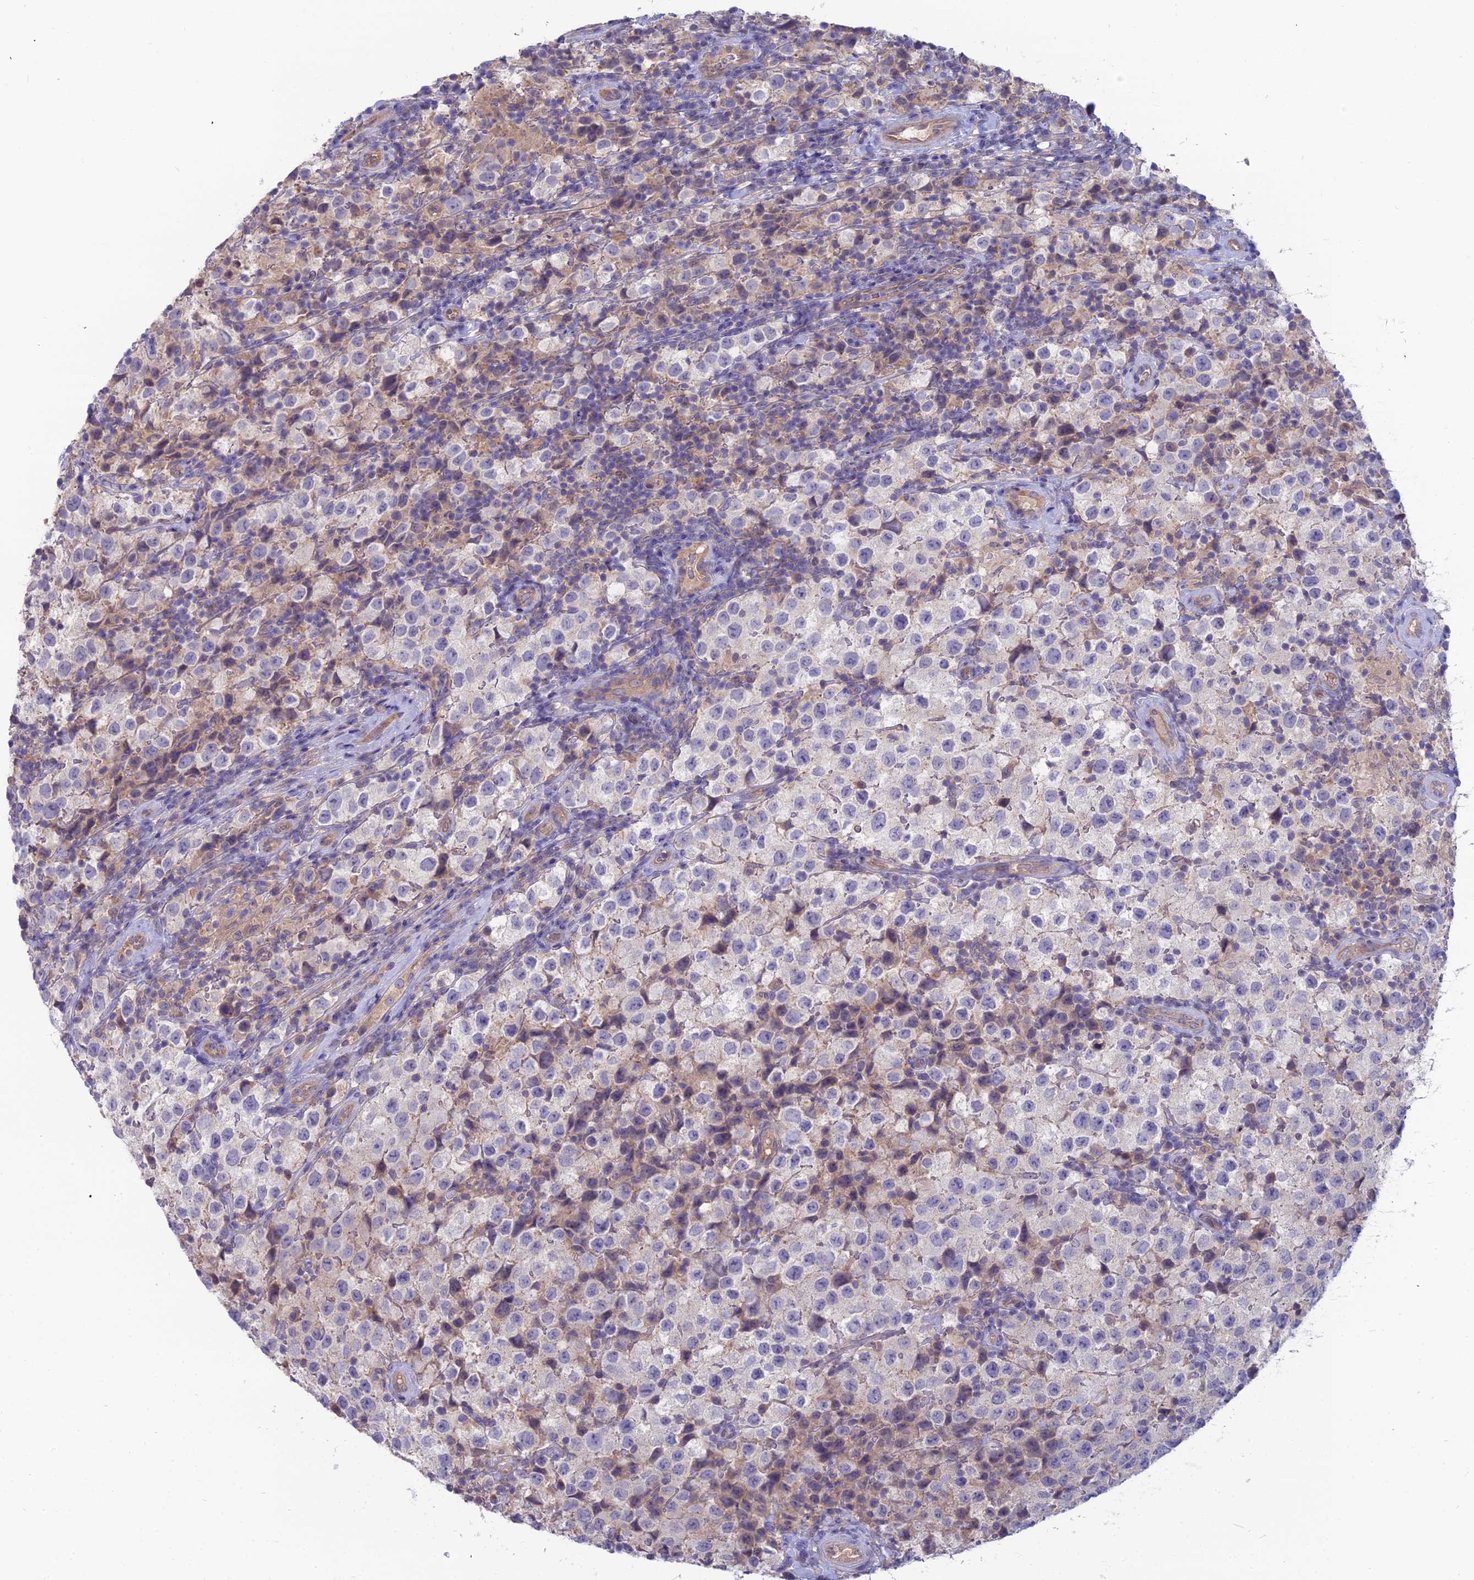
{"staining": {"intensity": "negative", "quantity": "none", "location": "none"}, "tissue": "testis cancer", "cell_type": "Tumor cells", "image_type": "cancer", "snomed": [{"axis": "morphology", "description": "Seminoma, NOS"}, {"axis": "morphology", "description": "Carcinoma, Embryonal, NOS"}, {"axis": "topography", "description": "Testis"}], "caption": "Tumor cells show no significant expression in testis cancer.", "gene": "MVD", "patient": {"sex": "male", "age": 41}}